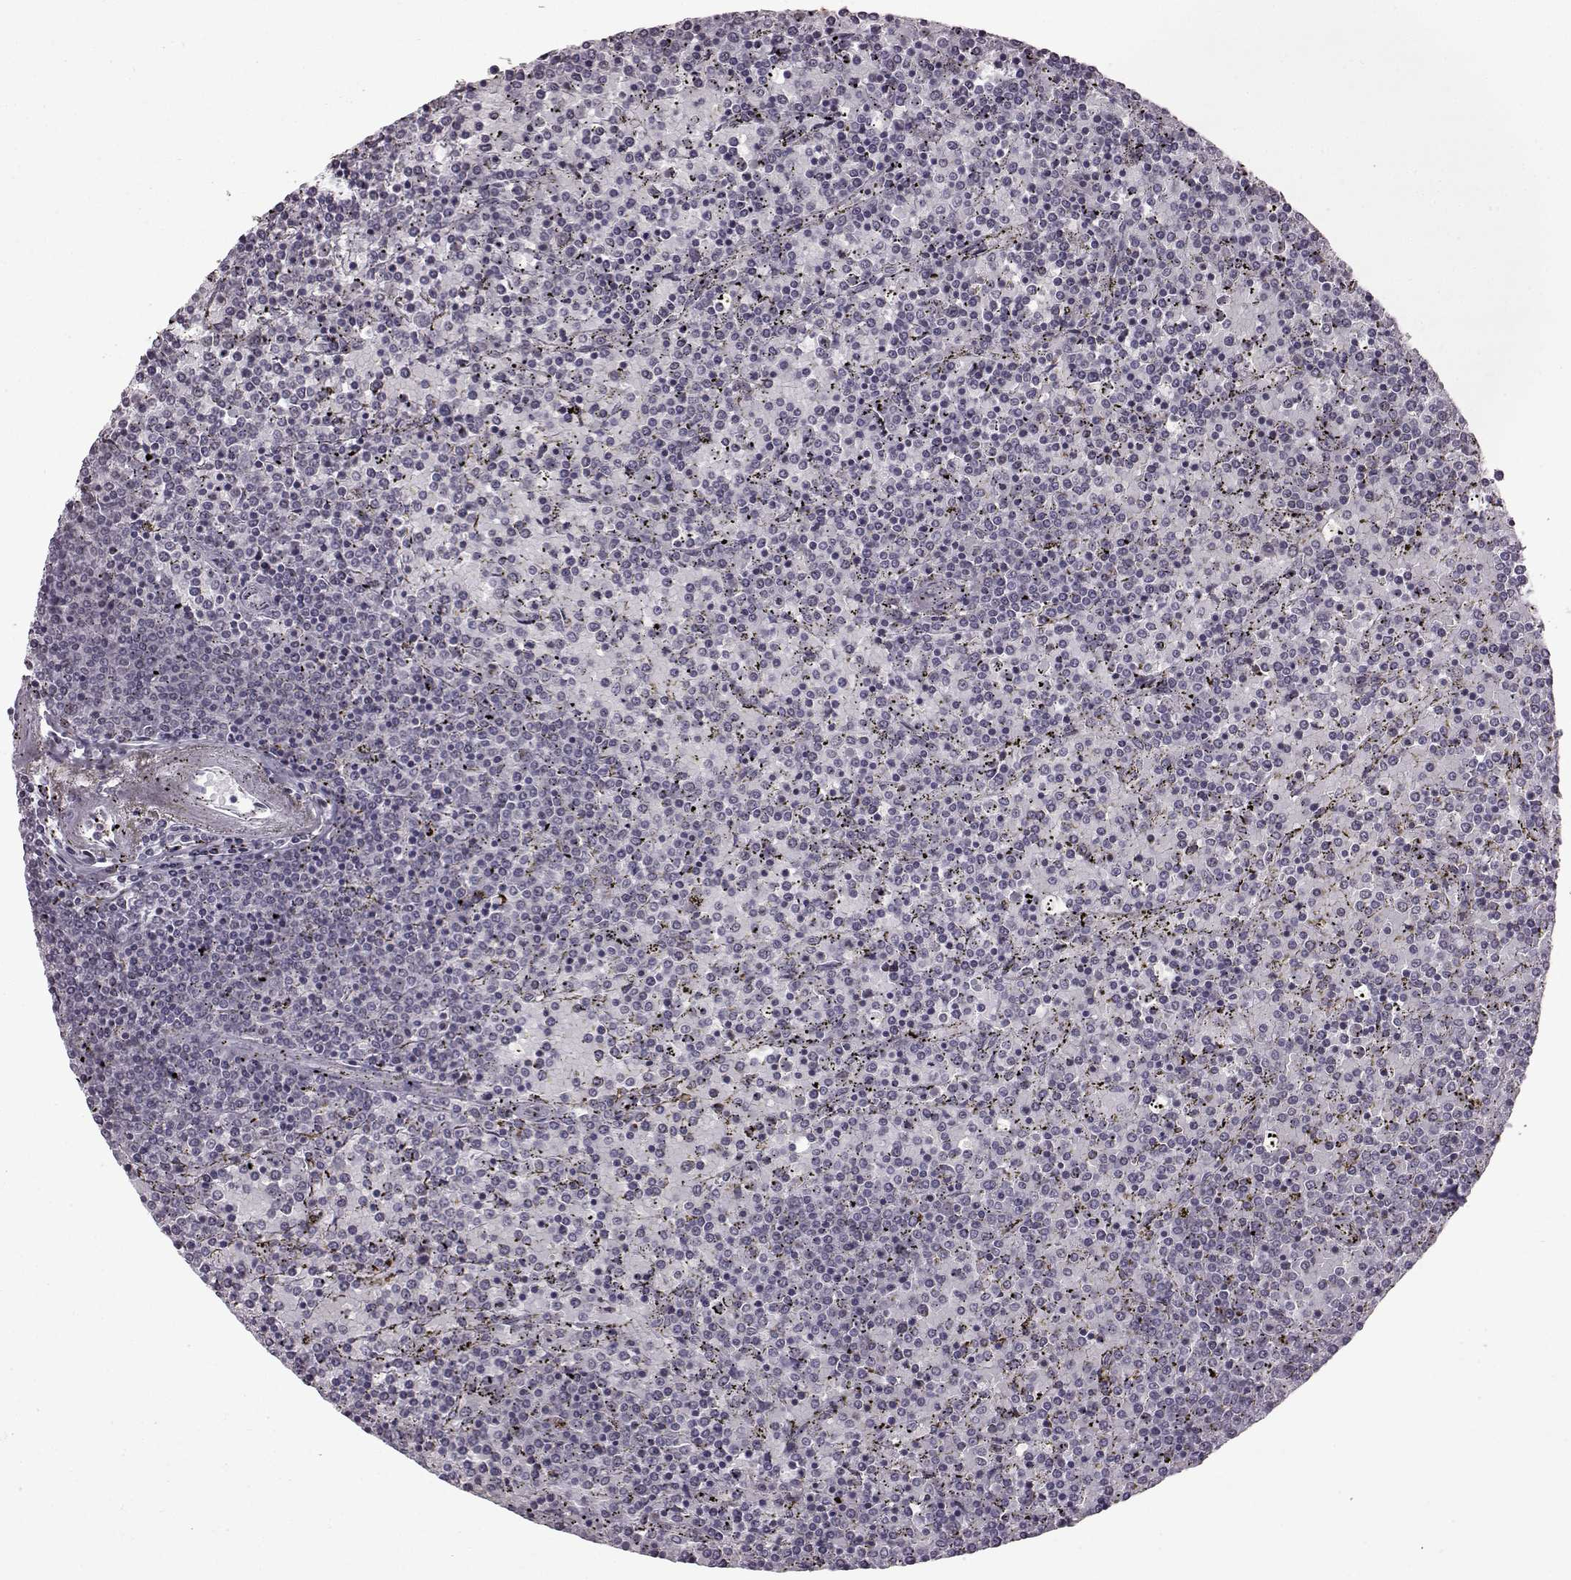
{"staining": {"intensity": "negative", "quantity": "none", "location": "none"}, "tissue": "lymphoma", "cell_type": "Tumor cells", "image_type": "cancer", "snomed": [{"axis": "morphology", "description": "Malignant lymphoma, non-Hodgkin's type, Low grade"}, {"axis": "topography", "description": "Spleen"}], "caption": "The photomicrograph shows no staining of tumor cells in lymphoma. (DAB (3,3'-diaminobenzidine) IHC, high magnification).", "gene": "SLC28A2", "patient": {"sex": "female", "age": 77}}